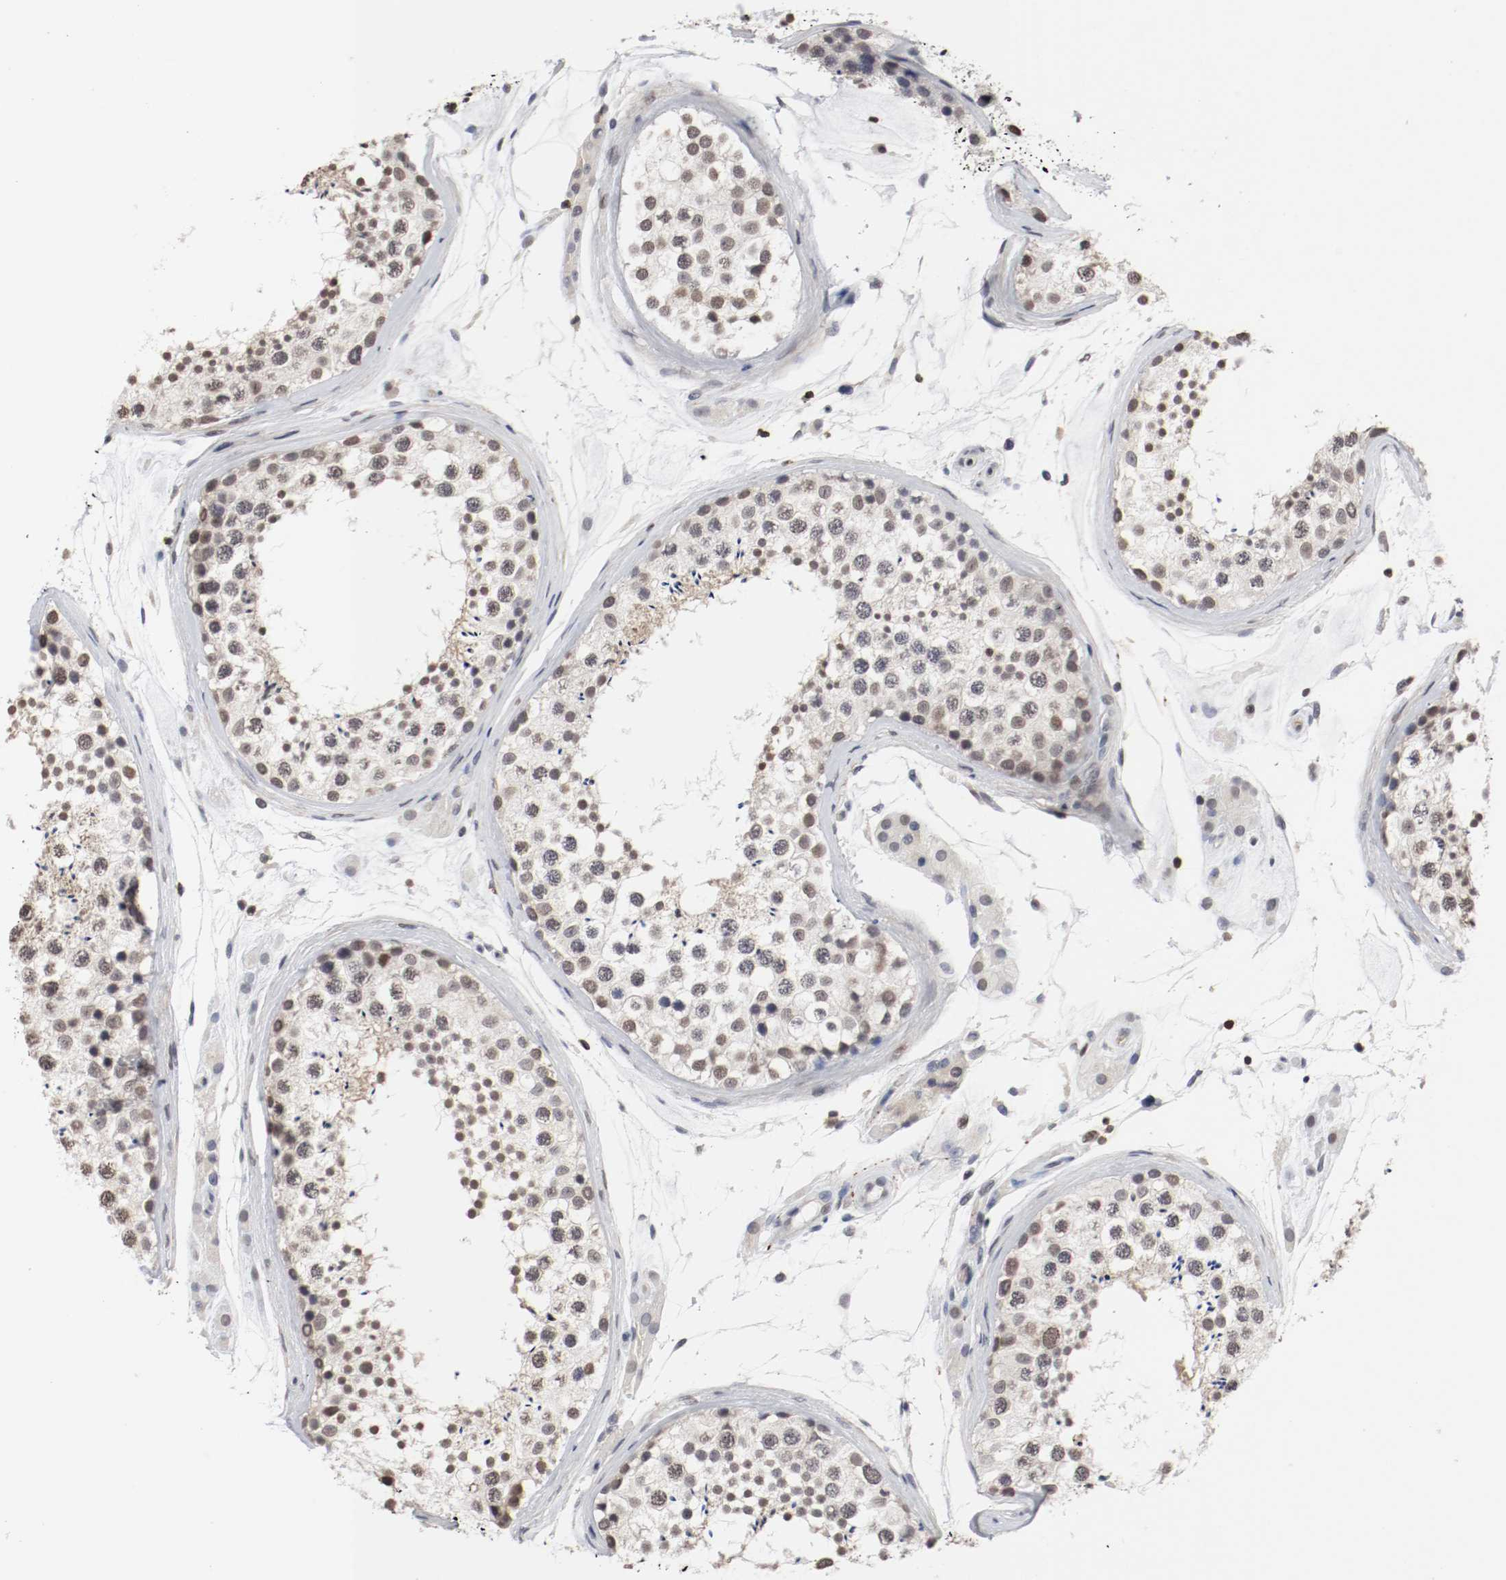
{"staining": {"intensity": "weak", "quantity": "<25%", "location": "nuclear"}, "tissue": "testis", "cell_type": "Cells in seminiferous ducts", "image_type": "normal", "snomed": [{"axis": "morphology", "description": "Normal tissue, NOS"}, {"axis": "topography", "description": "Testis"}], "caption": "High magnification brightfield microscopy of normal testis stained with DAB (brown) and counterstained with hematoxylin (blue): cells in seminiferous ducts show no significant positivity. (DAB immunohistochemistry (IHC) visualized using brightfield microscopy, high magnification).", "gene": "JUND", "patient": {"sex": "male", "age": 46}}